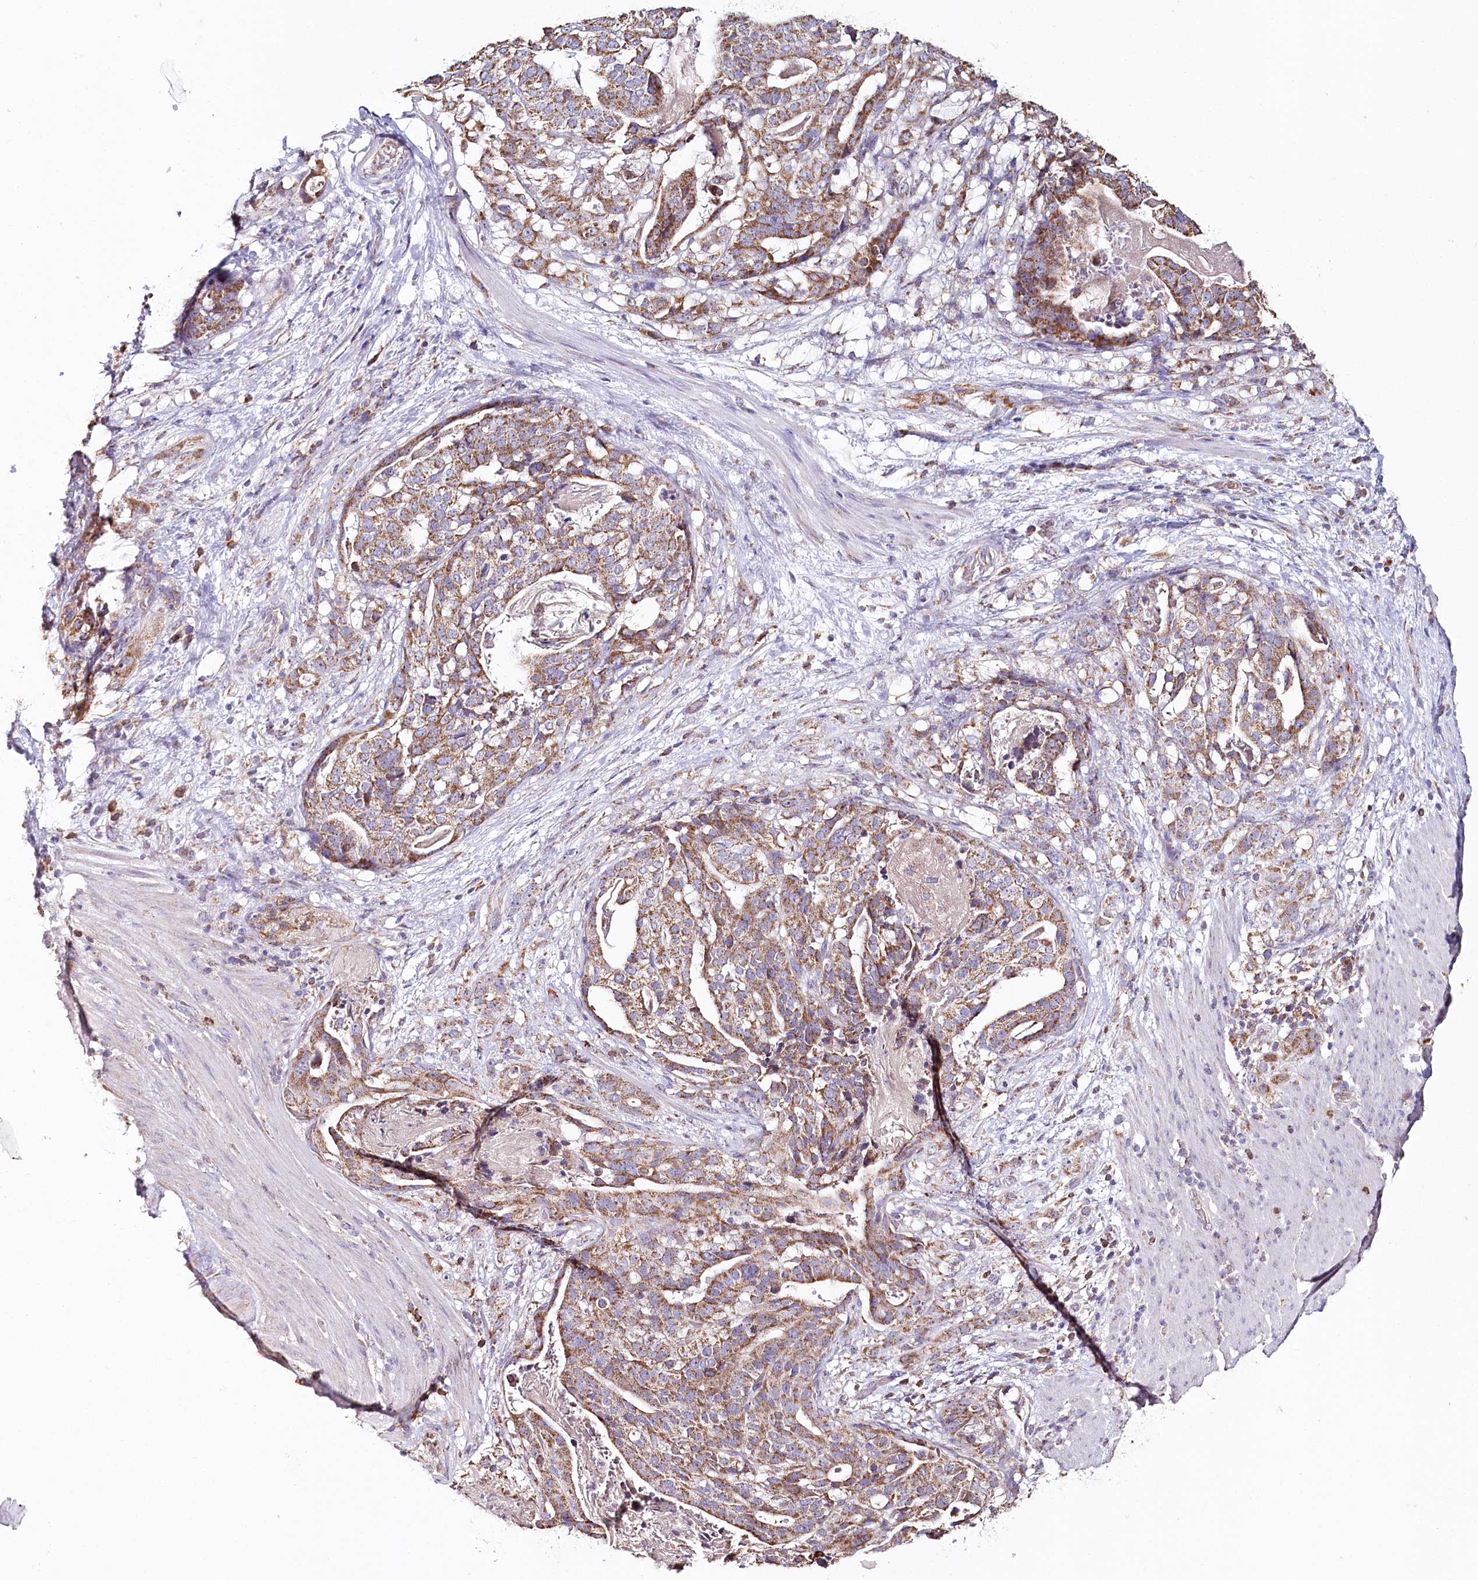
{"staining": {"intensity": "moderate", "quantity": ">75%", "location": "cytoplasmic/membranous"}, "tissue": "stomach cancer", "cell_type": "Tumor cells", "image_type": "cancer", "snomed": [{"axis": "morphology", "description": "Adenocarcinoma, NOS"}, {"axis": "topography", "description": "Stomach"}], "caption": "Immunohistochemistry (IHC) micrograph of human stomach cancer stained for a protein (brown), which reveals medium levels of moderate cytoplasmic/membranous expression in approximately >75% of tumor cells.", "gene": "MMP25", "patient": {"sex": "male", "age": 48}}